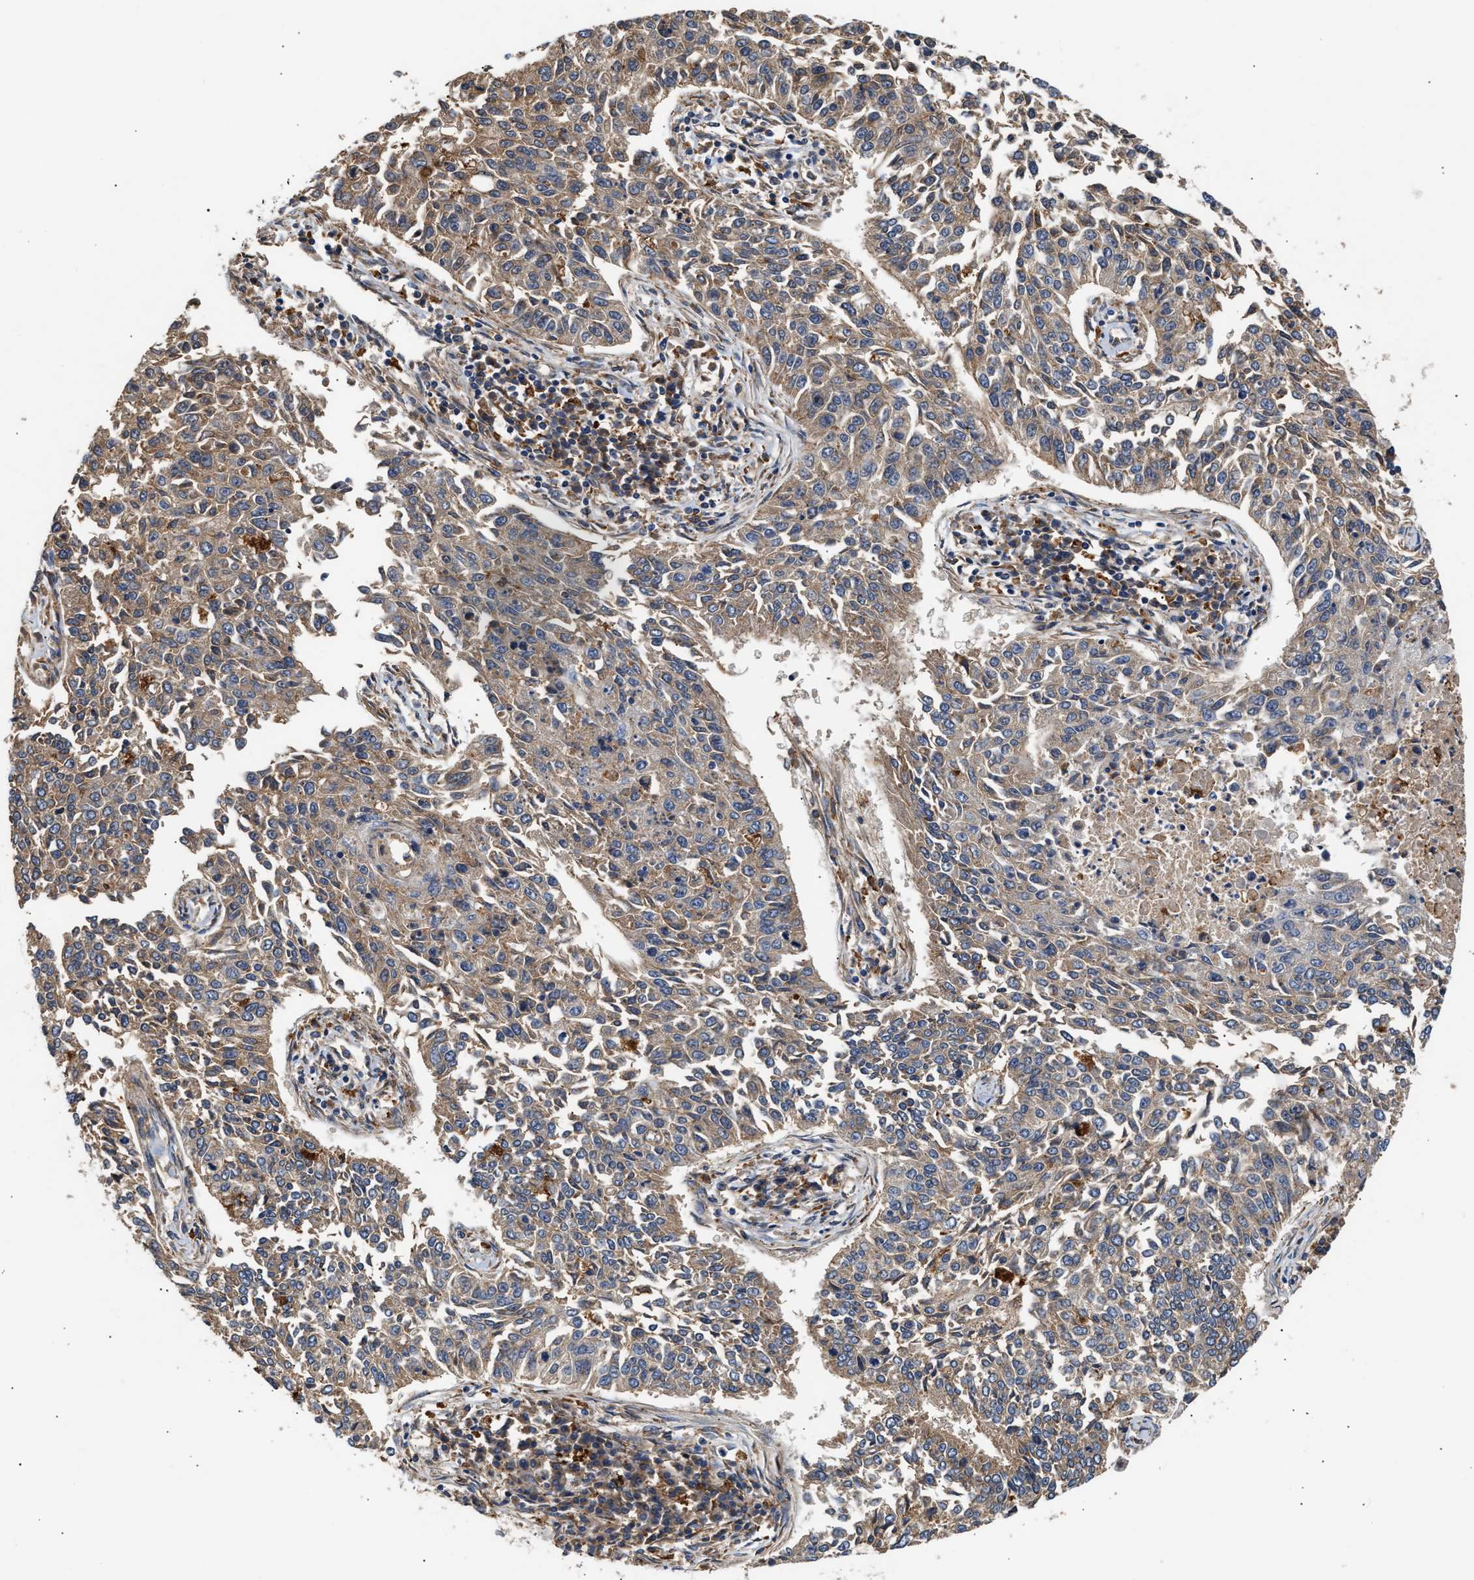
{"staining": {"intensity": "weak", "quantity": ">75%", "location": "cytoplasmic/membranous"}, "tissue": "lung cancer", "cell_type": "Tumor cells", "image_type": "cancer", "snomed": [{"axis": "morphology", "description": "Normal tissue, NOS"}, {"axis": "morphology", "description": "Squamous cell carcinoma, NOS"}, {"axis": "topography", "description": "Cartilage tissue"}, {"axis": "topography", "description": "Bronchus"}, {"axis": "topography", "description": "Lung"}], "caption": "Human lung cancer (squamous cell carcinoma) stained for a protein (brown) displays weak cytoplasmic/membranous positive positivity in approximately >75% of tumor cells.", "gene": "CCDC146", "patient": {"sex": "female", "age": 49}}